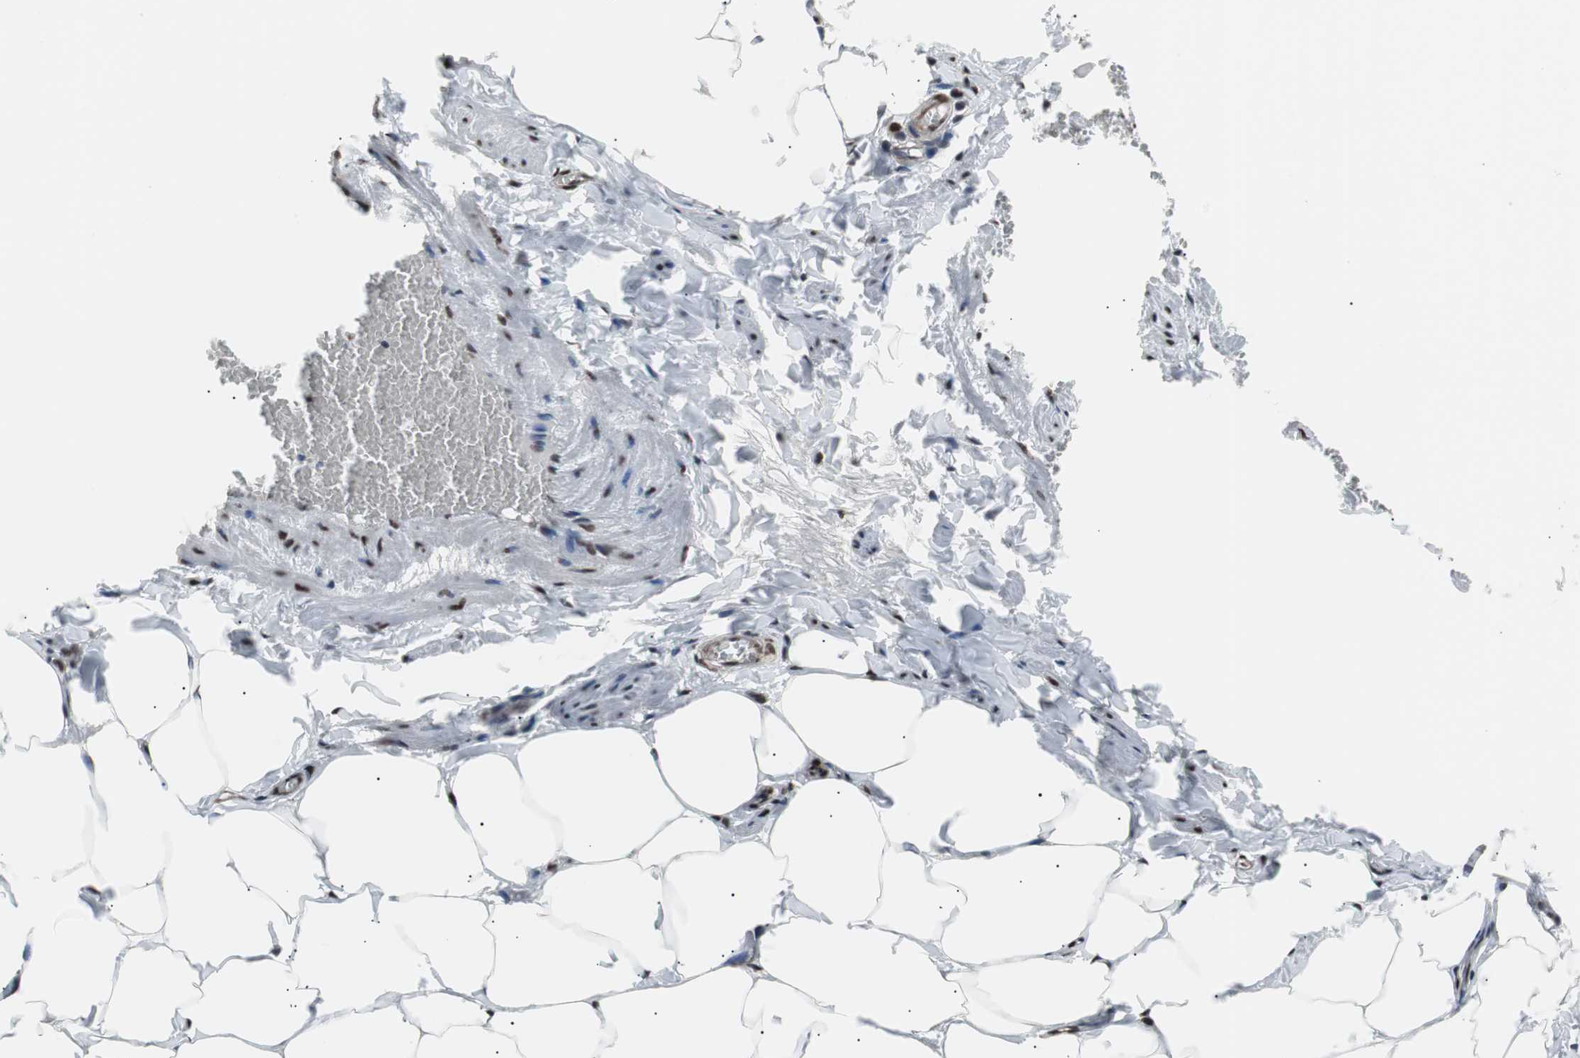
{"staining": {"intensity": "moderate", "quantity": ">75%", "location": "nuclear"}, "tissue": "adipose tissue", "cell_type": "Adipocytes", "image_type": "normal", "snomed": [{"axis": "morphology", "description": "Normal tissue, NOS"}, {"axis": "topography", "description": "Vascular tissue"}], "caption": "Moderate nuclear expression is appreciated in approximately >75% of adipocytes in normal adipose tissue.", "gene": "POGZ", "patient": {"sex": "male", "age": 41}}